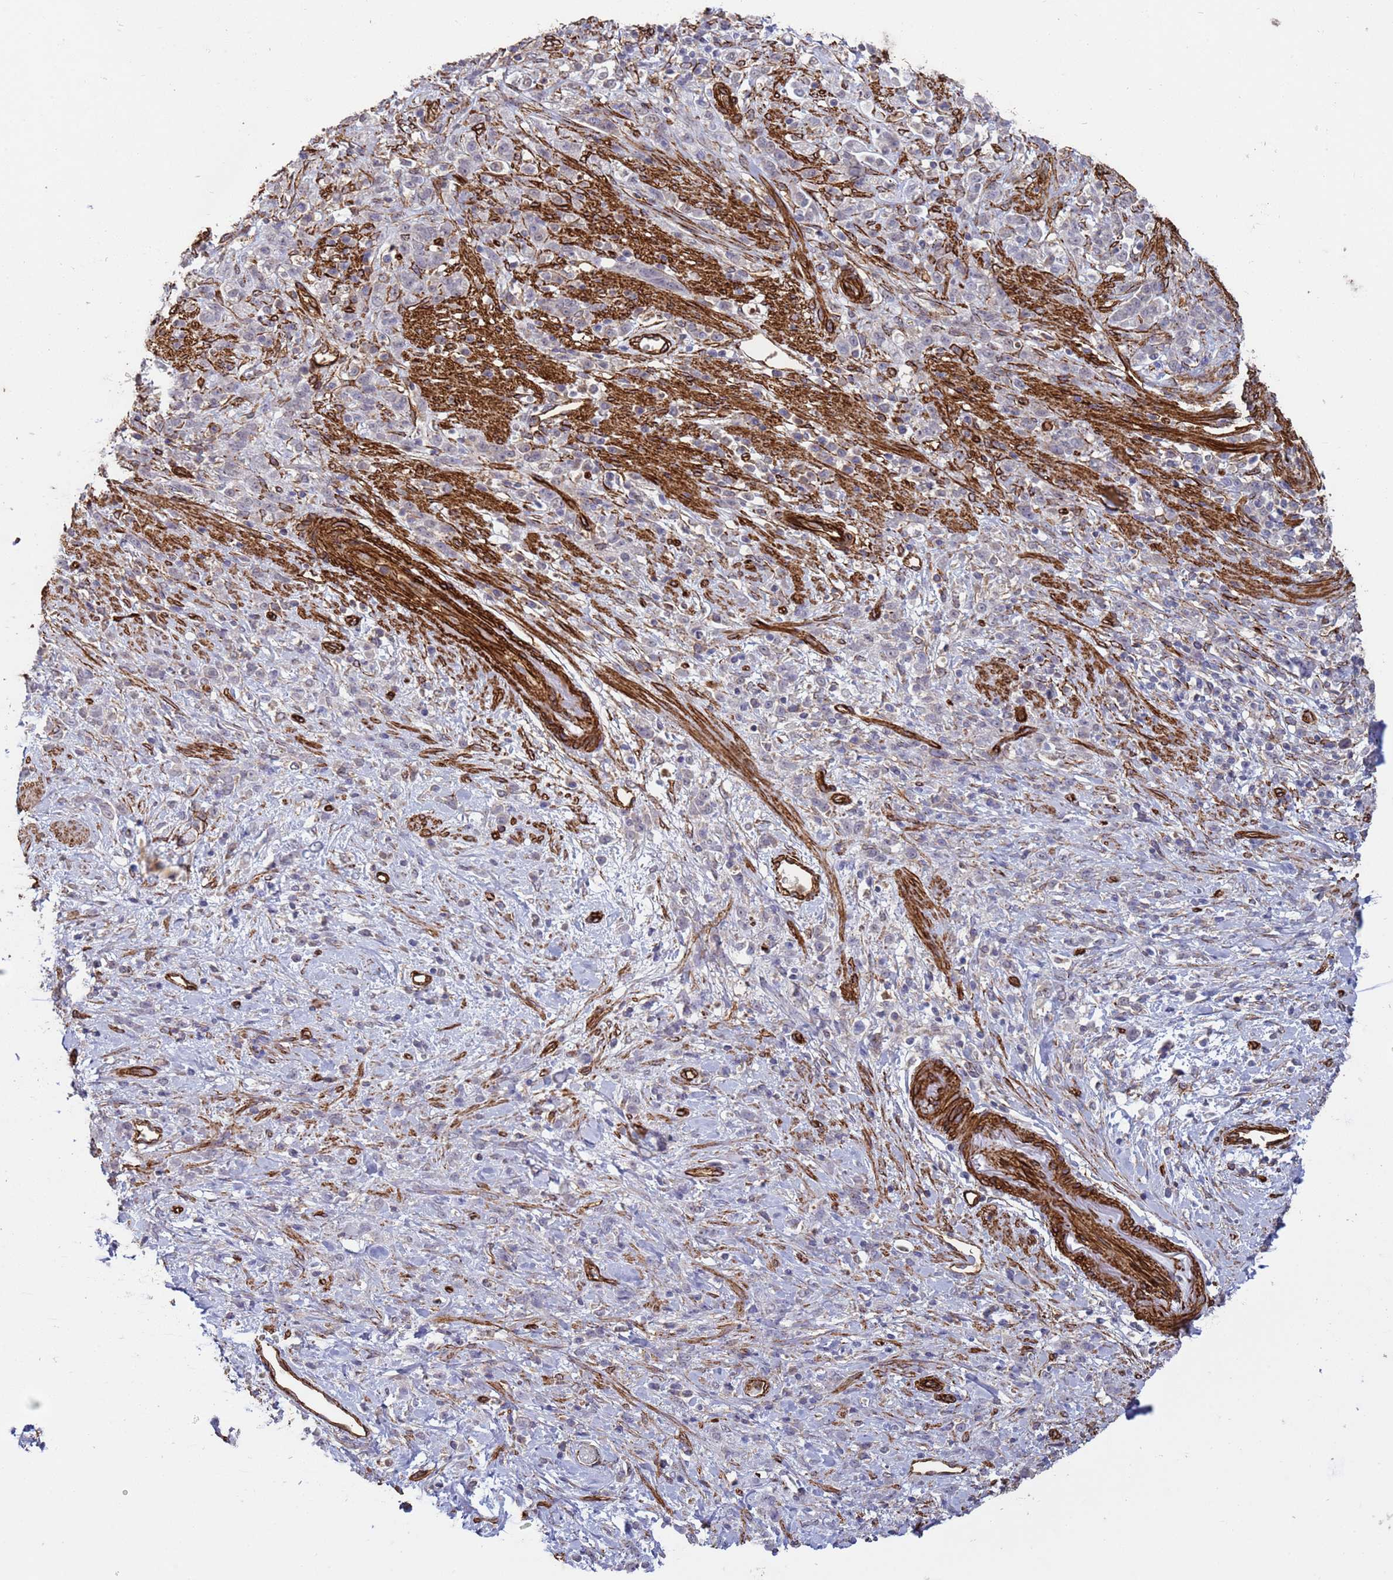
{"staining": {"intensity": "weak", "quantity": "<25%", "location": "cytoplasmic/membranous"}, "tissue": "stomach cancer", "cell_type": "Tumor cells", "image_type": "cancer", "snomed": [{"axis": "morphology", "description": "Adenocarcinoma, NOS"}, {"axis": "topography", "description": "Stomach"}], "caption": "An image of stomach adenocarcinoma stained for a protein demonstrates no brown staining in tumor cells.", "gene": "GASK1A", "patient": {"sex": "female", "age": 60}}